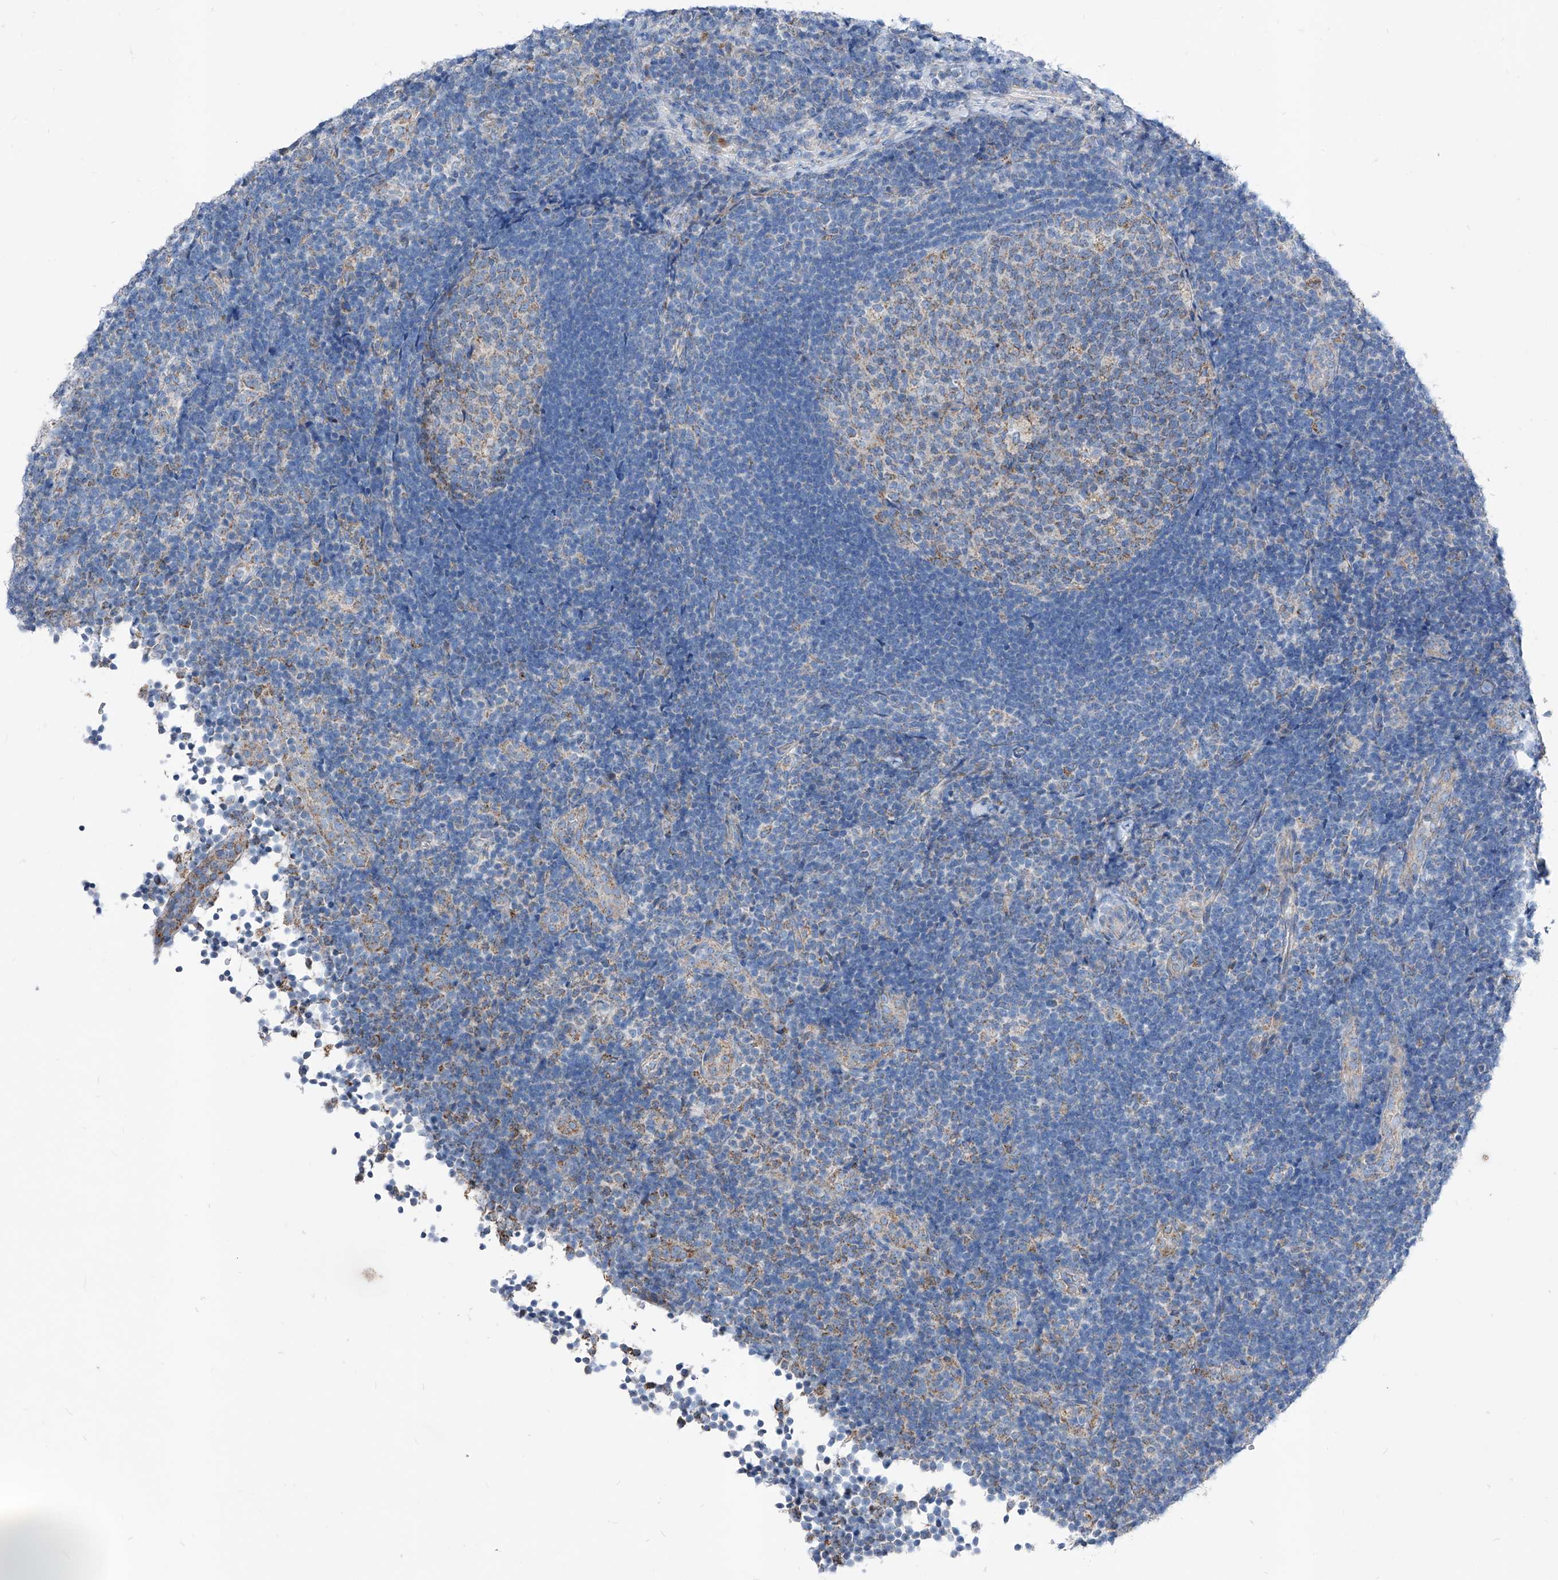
{"staining": {"intensity": "weak", "quantity": "<25%", "location": "cytoplasmic/membranous"}, "tissue": "lymph node", "cell_type": "Germinal center cells", "image_type": "normal", "snomed": [{"axis": "morphology", "description": "Normal tissue, NOS"}, {"axis": "topography", "description": "Lymph node"}], "caption": "A histopathology image of lymph node stained for a protein shows no brown staining in germinal center cells.", "gene": "AGPS", "patient": {"sex": "female", "age": 22}}